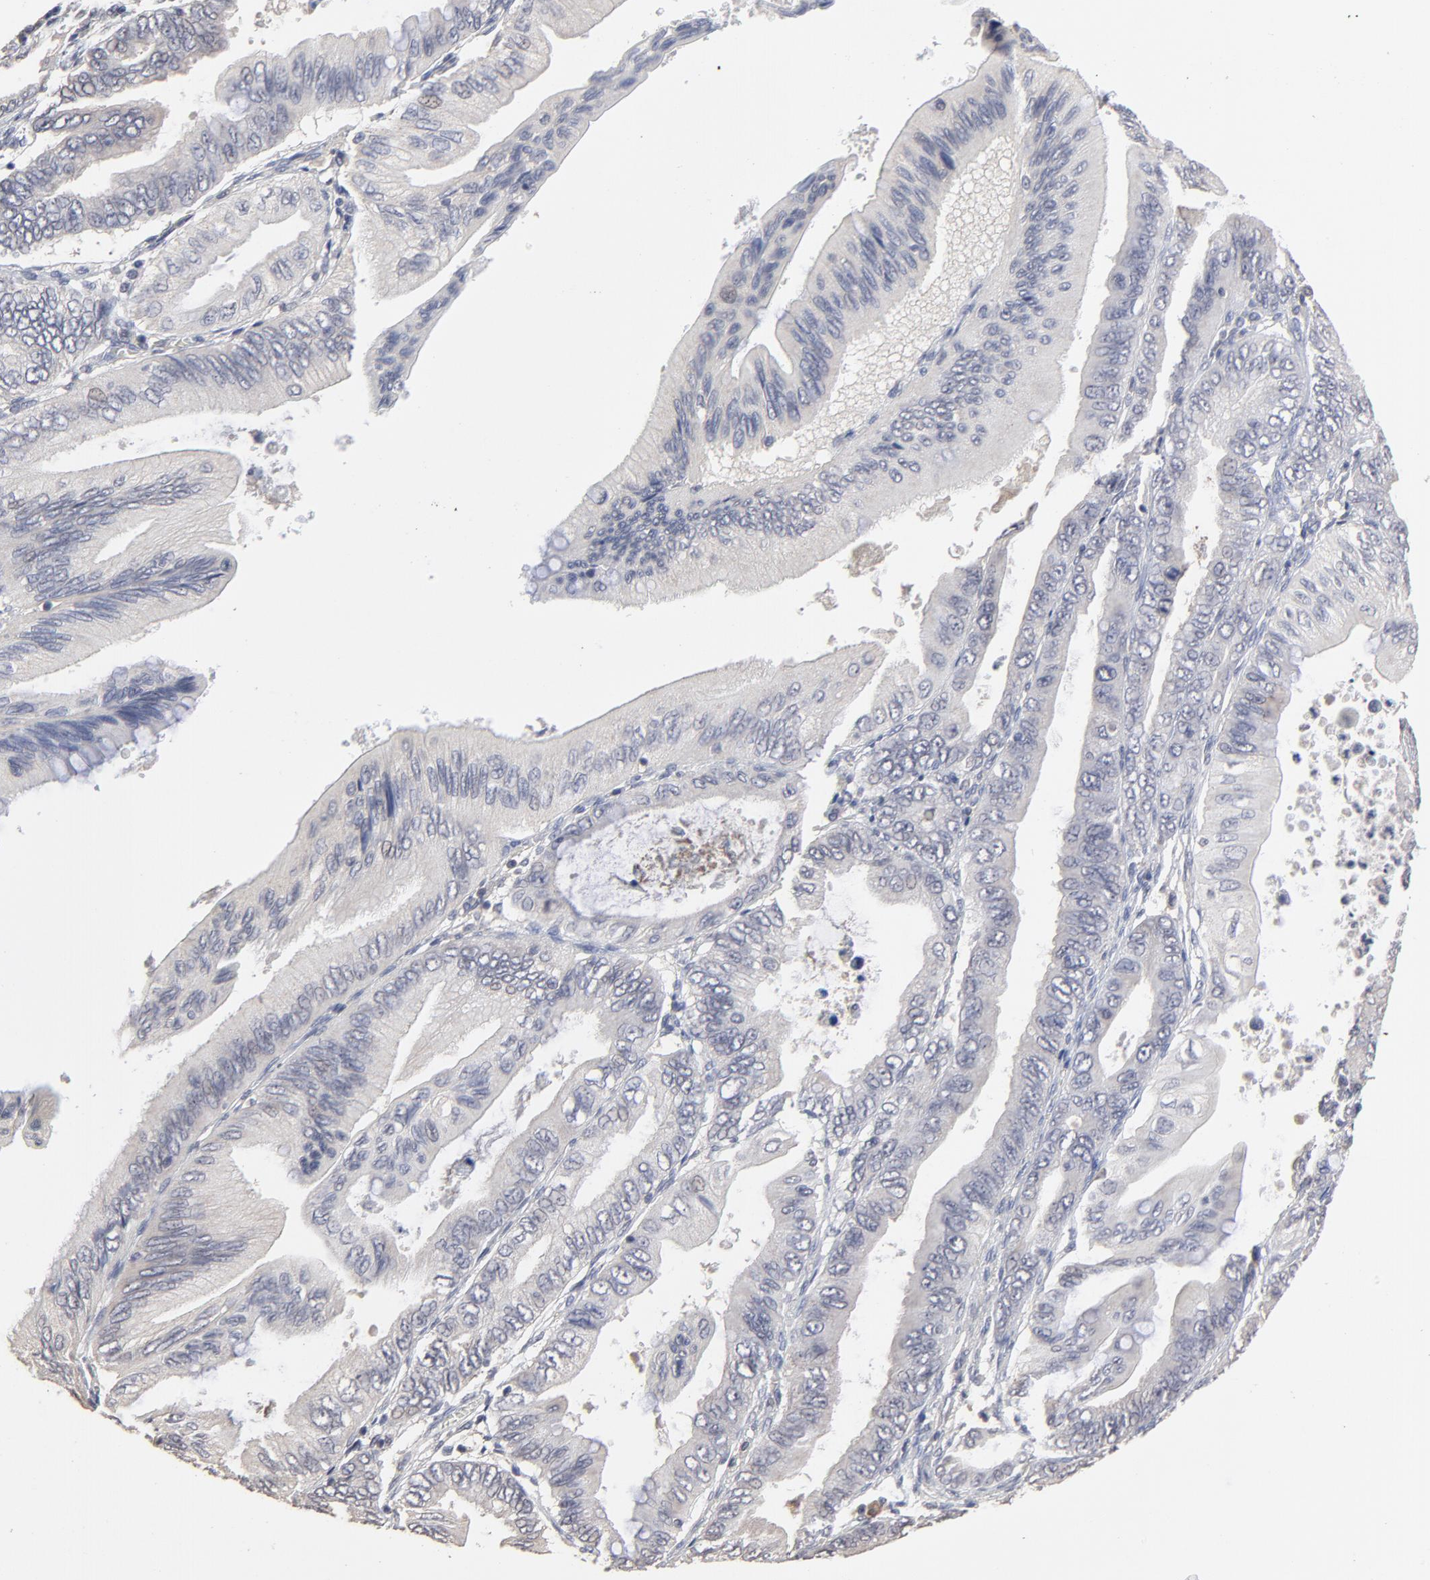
{"staining": {"intensity": "negative", "quantity": "none", "location": "none"}, "tissue": "pancreatic cancer", "cell_type": "Tumor cells", "image_type": "cancer", "snomed": [{"axis": "morphology", "description": "Adenocarcinoma, NOS"}, {"axis": "topography", "description": "Pancreas"}], "caption": "High magnification brightfield microscopy of pancreatic cancer (adenocarcinoma) stained with DAB (brown) and counterstained with hematoxylin (blue): tumor cells show no significant staining.", "gene": "VPREB3", "patient": {"sex": "female", "age": 66}}